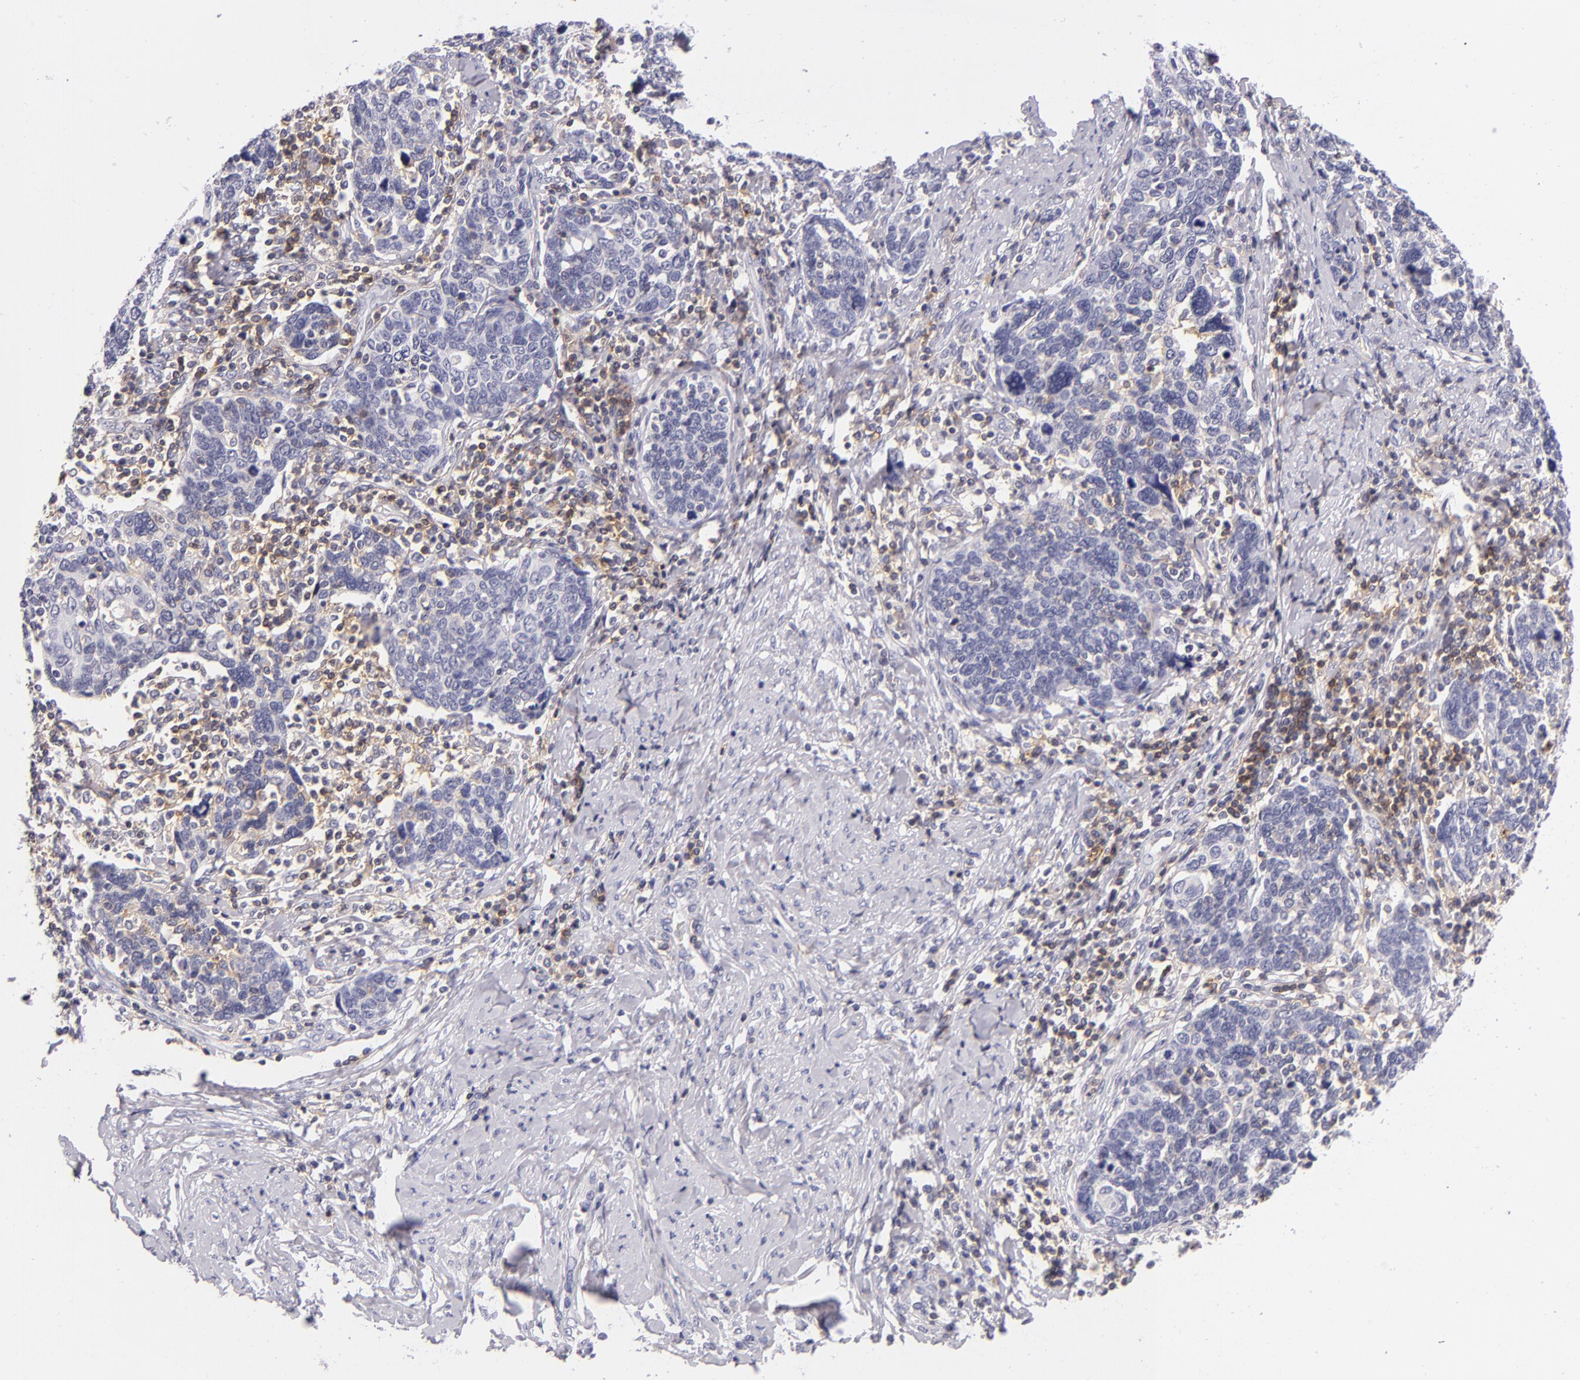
{"staining": {"intensity": "negative", "quantity": "none", "location": "none"}, "tissue": "cervical cancer", "cell_type": "Tumor cells", "image_type": "cancer", "snomed": [{"axis": "morphology", "description": "Squamous cell carcinoma, NOS"}, {"axis": "topography", "description": "Cervix"}], "caption": "A photomicrograph of squamous cell carcinoma (cervical) stained for a protein shows no brown staining in tumor cells.", "gene": "CD48", "patient": {"sex": "female", "age": 41}}